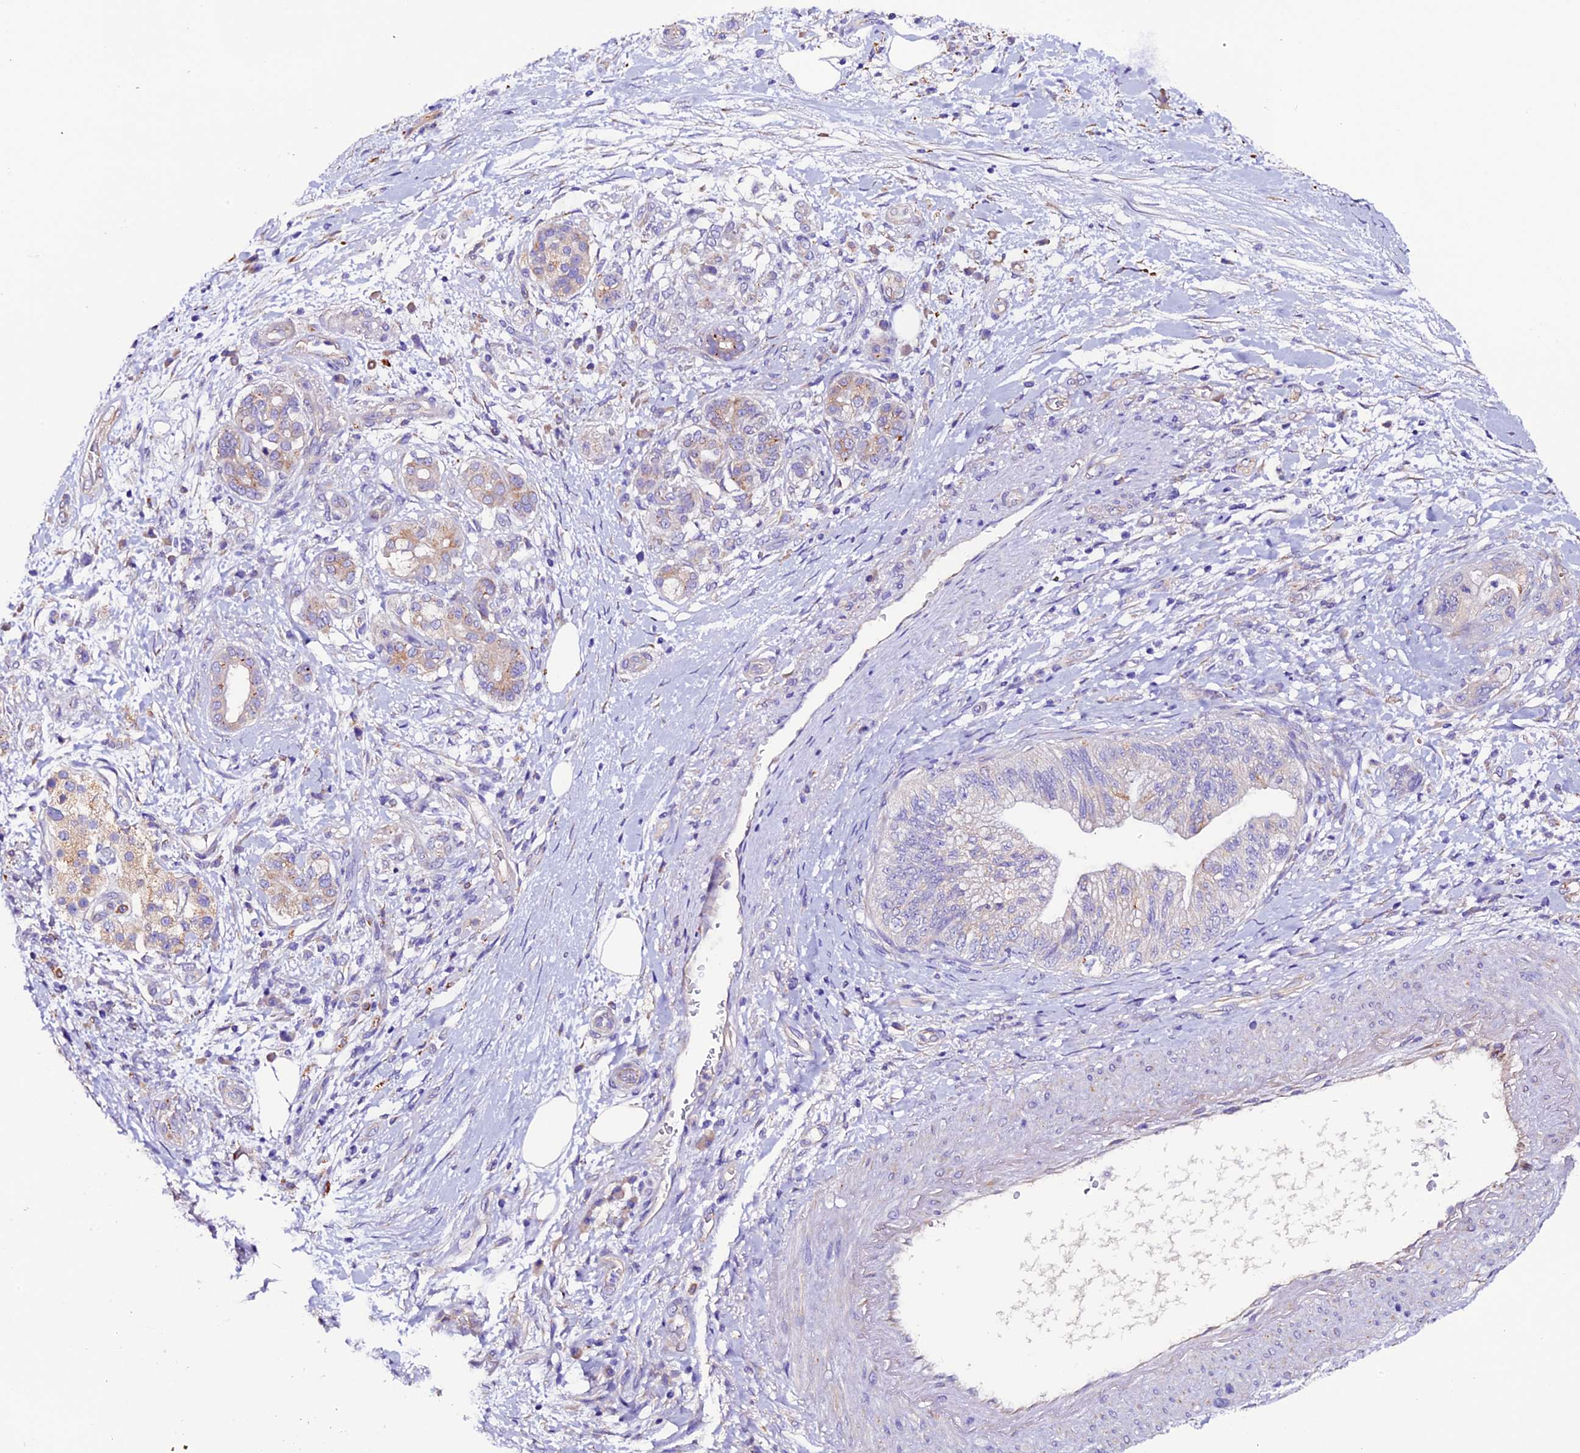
{"staining": {"intensity": "negative", "quantity": "none", "location": "none"}, "tissue": "pancreatic cancer", "cell_type": "Tumor cells", "image_type": "cancer", "snomed": [{"axis": "morphology", "description": "Adenocarcinoma, NOS"}, {"axis": "topography", "description": "Pancreas"}], "caption": "The image displays no significant staining in tumor cells of pancreatic adenocarcinoma.", "gene": "CLN5", "patient": {"sex": "female", "age": 73}}